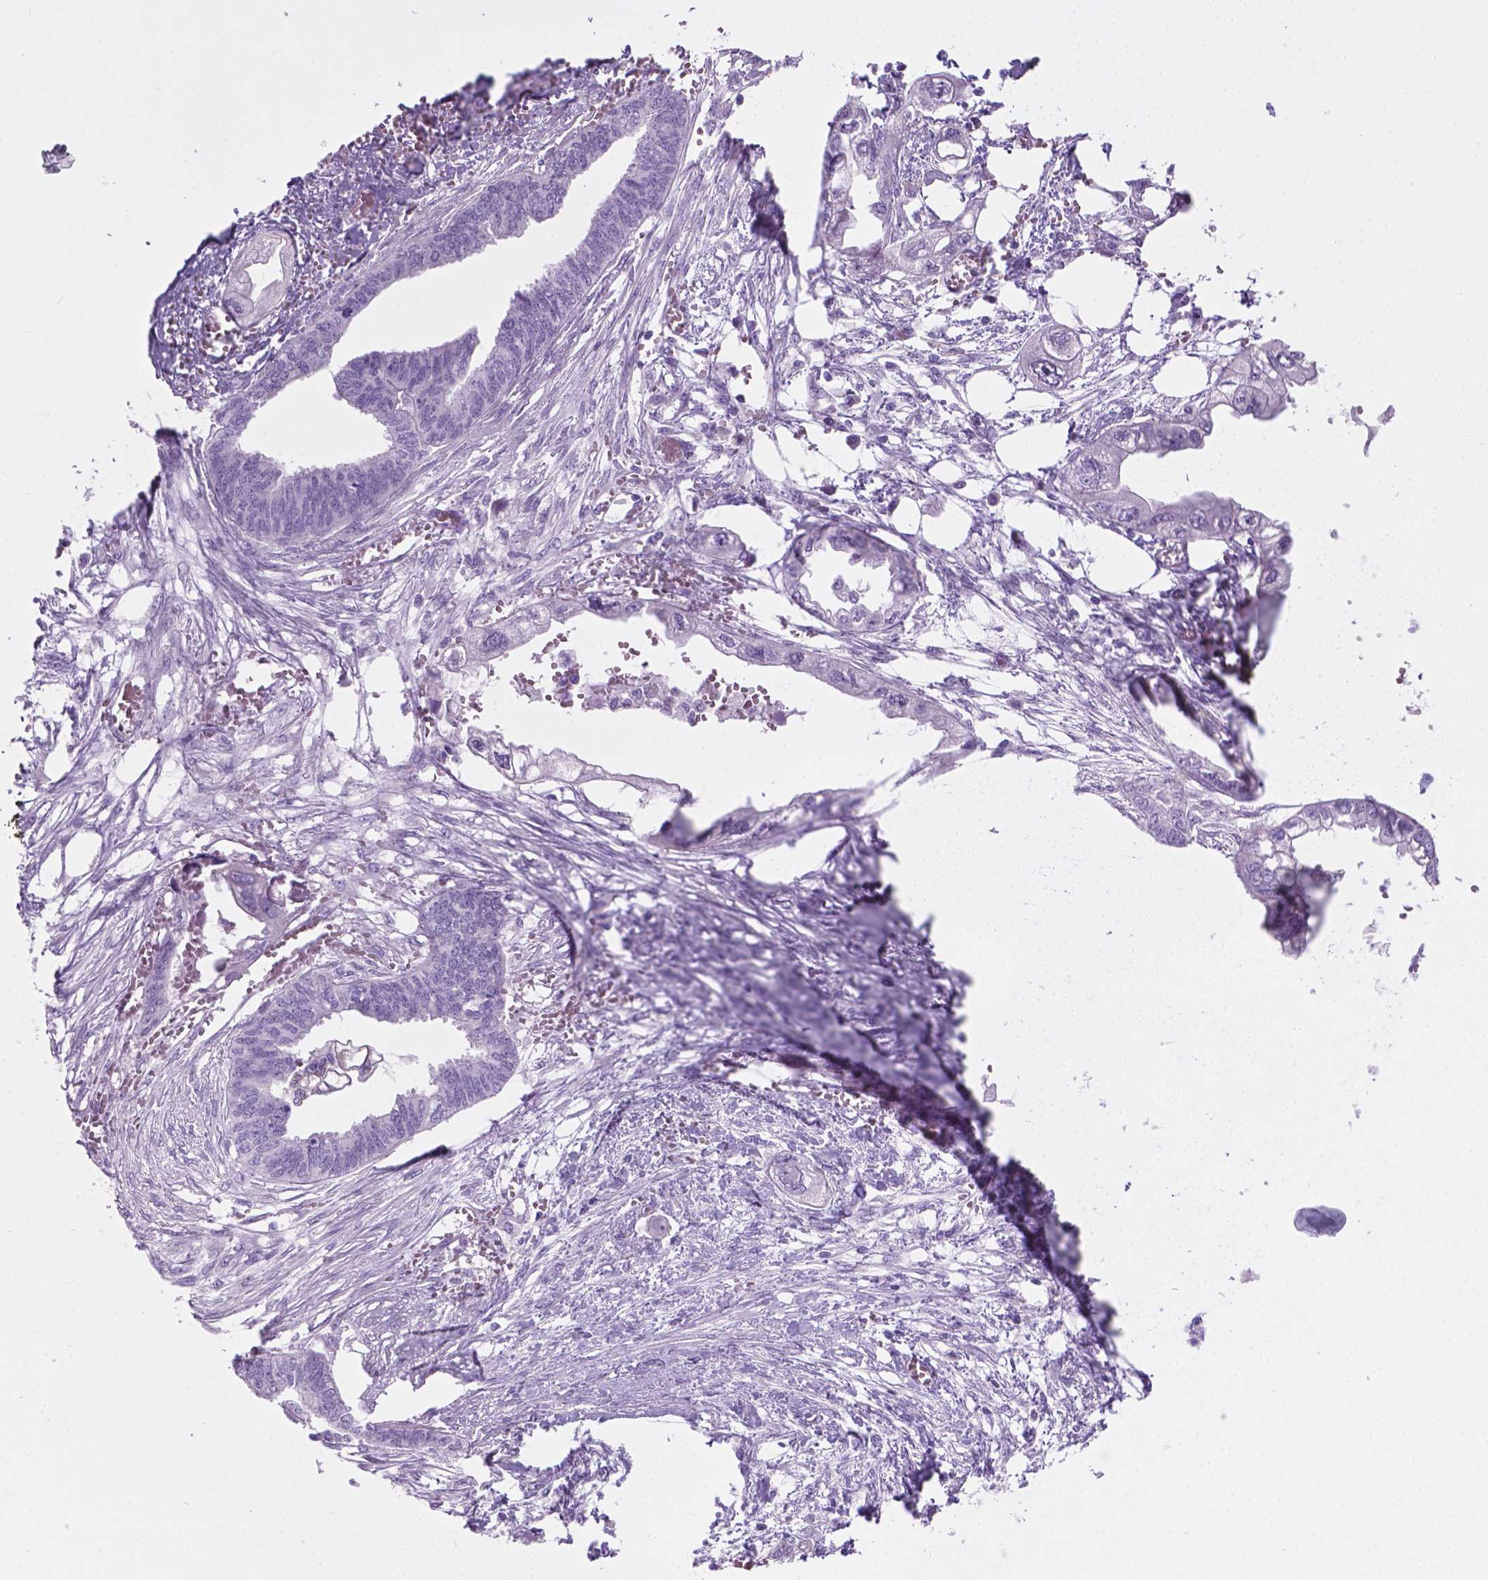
{"staining": {"intensity": "negative", "quantity": "none", "location": "none"}, "tissue": "endometrial cancer", "cell_type": "Tumor cells", "image_type": "cancer", "snomed": [{"axis": "morphology", "description": "Adenocarcinoma, NOS"}, {"axis": "morphology", "description": "Adenocarcinoma, metastatic, NOS"}, {"axis": "topography", "description": "Adipose tissue"}, {"axis": "topography", "description": "Endometrium"}], "caption": "An image of human endometrial cancer (adenocarcinoma) is negative for staining in tumor cells.", "gene": "GRIN2B", "patient": {"sex": "female", "age": 67}}